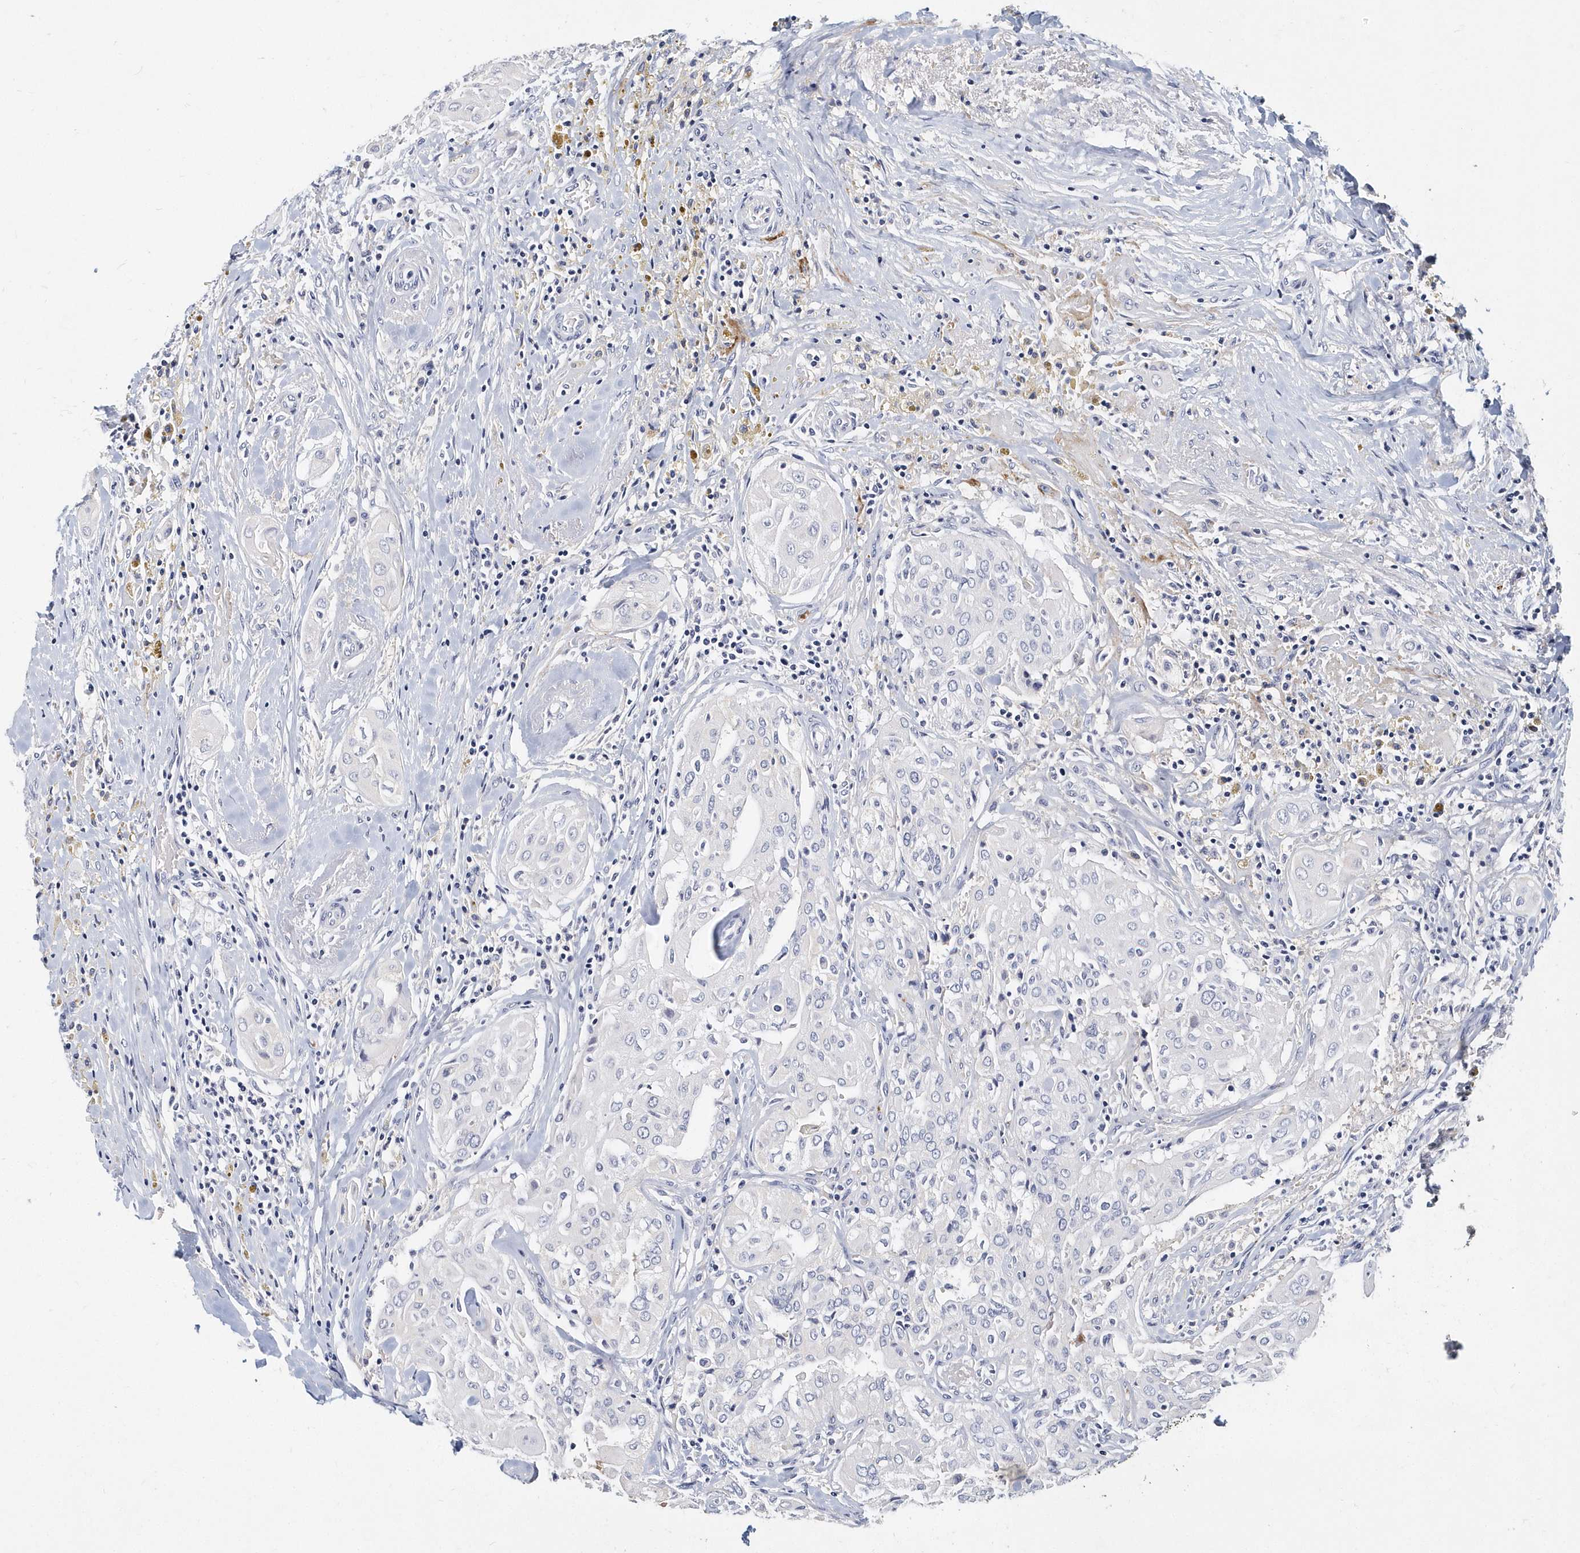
{"staining": {"intensity": "negative", "quantity": "none", "location": "none"}, "tissue": "thyroid cancer", "cell_type": "Tumor cells", "image_type": "cancer", "snomed": [{"axis": "morphology", "description": "Papillary adenocarcinoma, NOS"}, {"axis": "topography", "description": "Thyroid gland"}], "caption": "This image is of thyroid cancer stained with immunohistochemistry to label a protein in brown with the nuclei are counter-stained blue. There is no positivity in tumor cells.", "gene": "ITGA2B", "patient": {"sex": "female", "age": 59}}